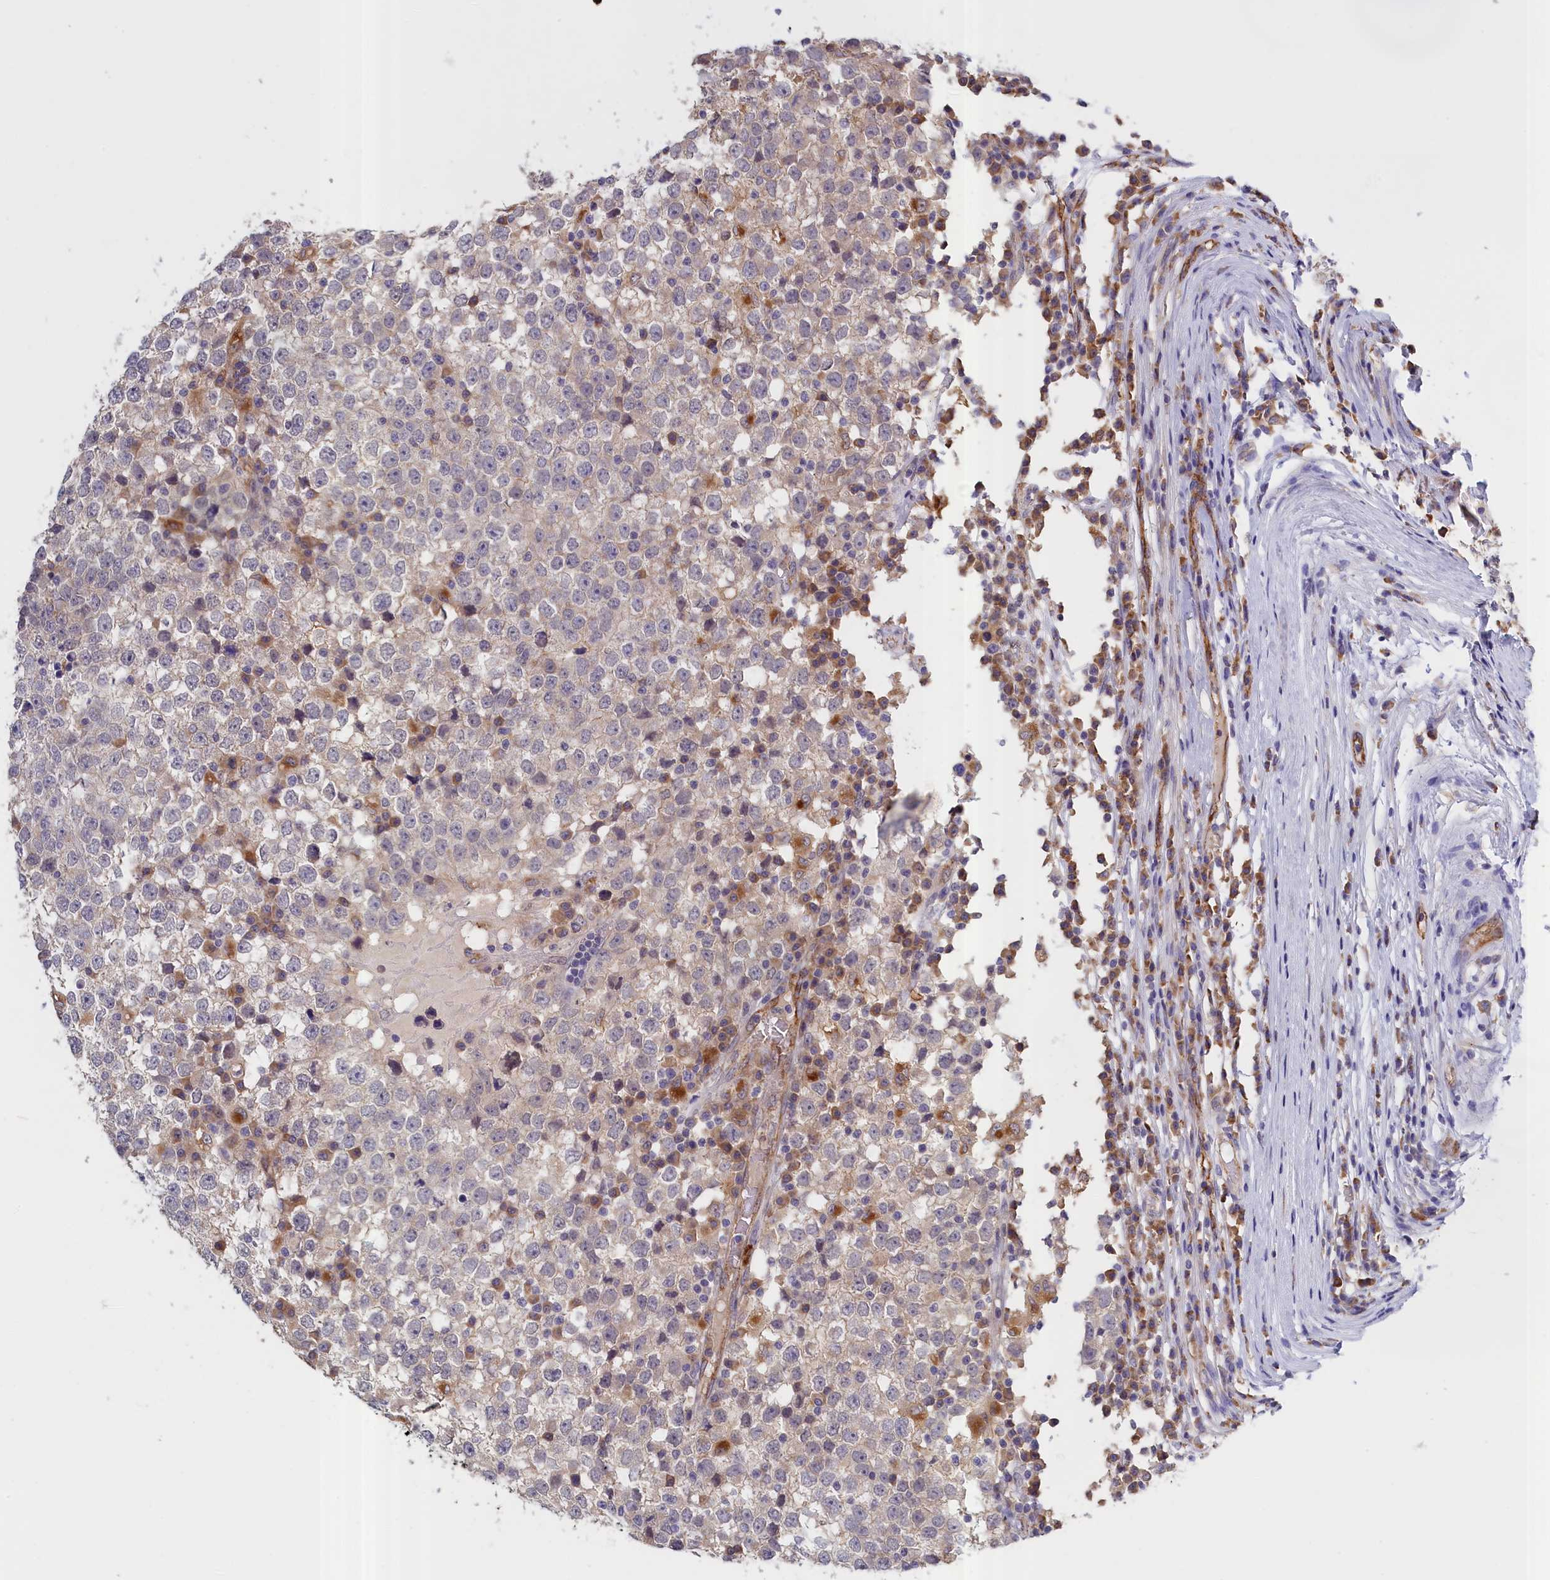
{"staining": {"intensity": "negative", "quantity": "none", "location": "none"}, "tissue": "testis cancer", "cell_type": "Tumor cells", "image_type": "cancer", "snomed": [{"axis": "morphology", "description": "Seminoma, NOS"}, {"axis": "topography", "description": "Testis"}], "caption": "Testis cancer (seminoma) was stained to show a protein in brown. There is no significant staining in tumor cells.", "gene": "COL19A1", "patient": {"sex": "male", "age": 65}}